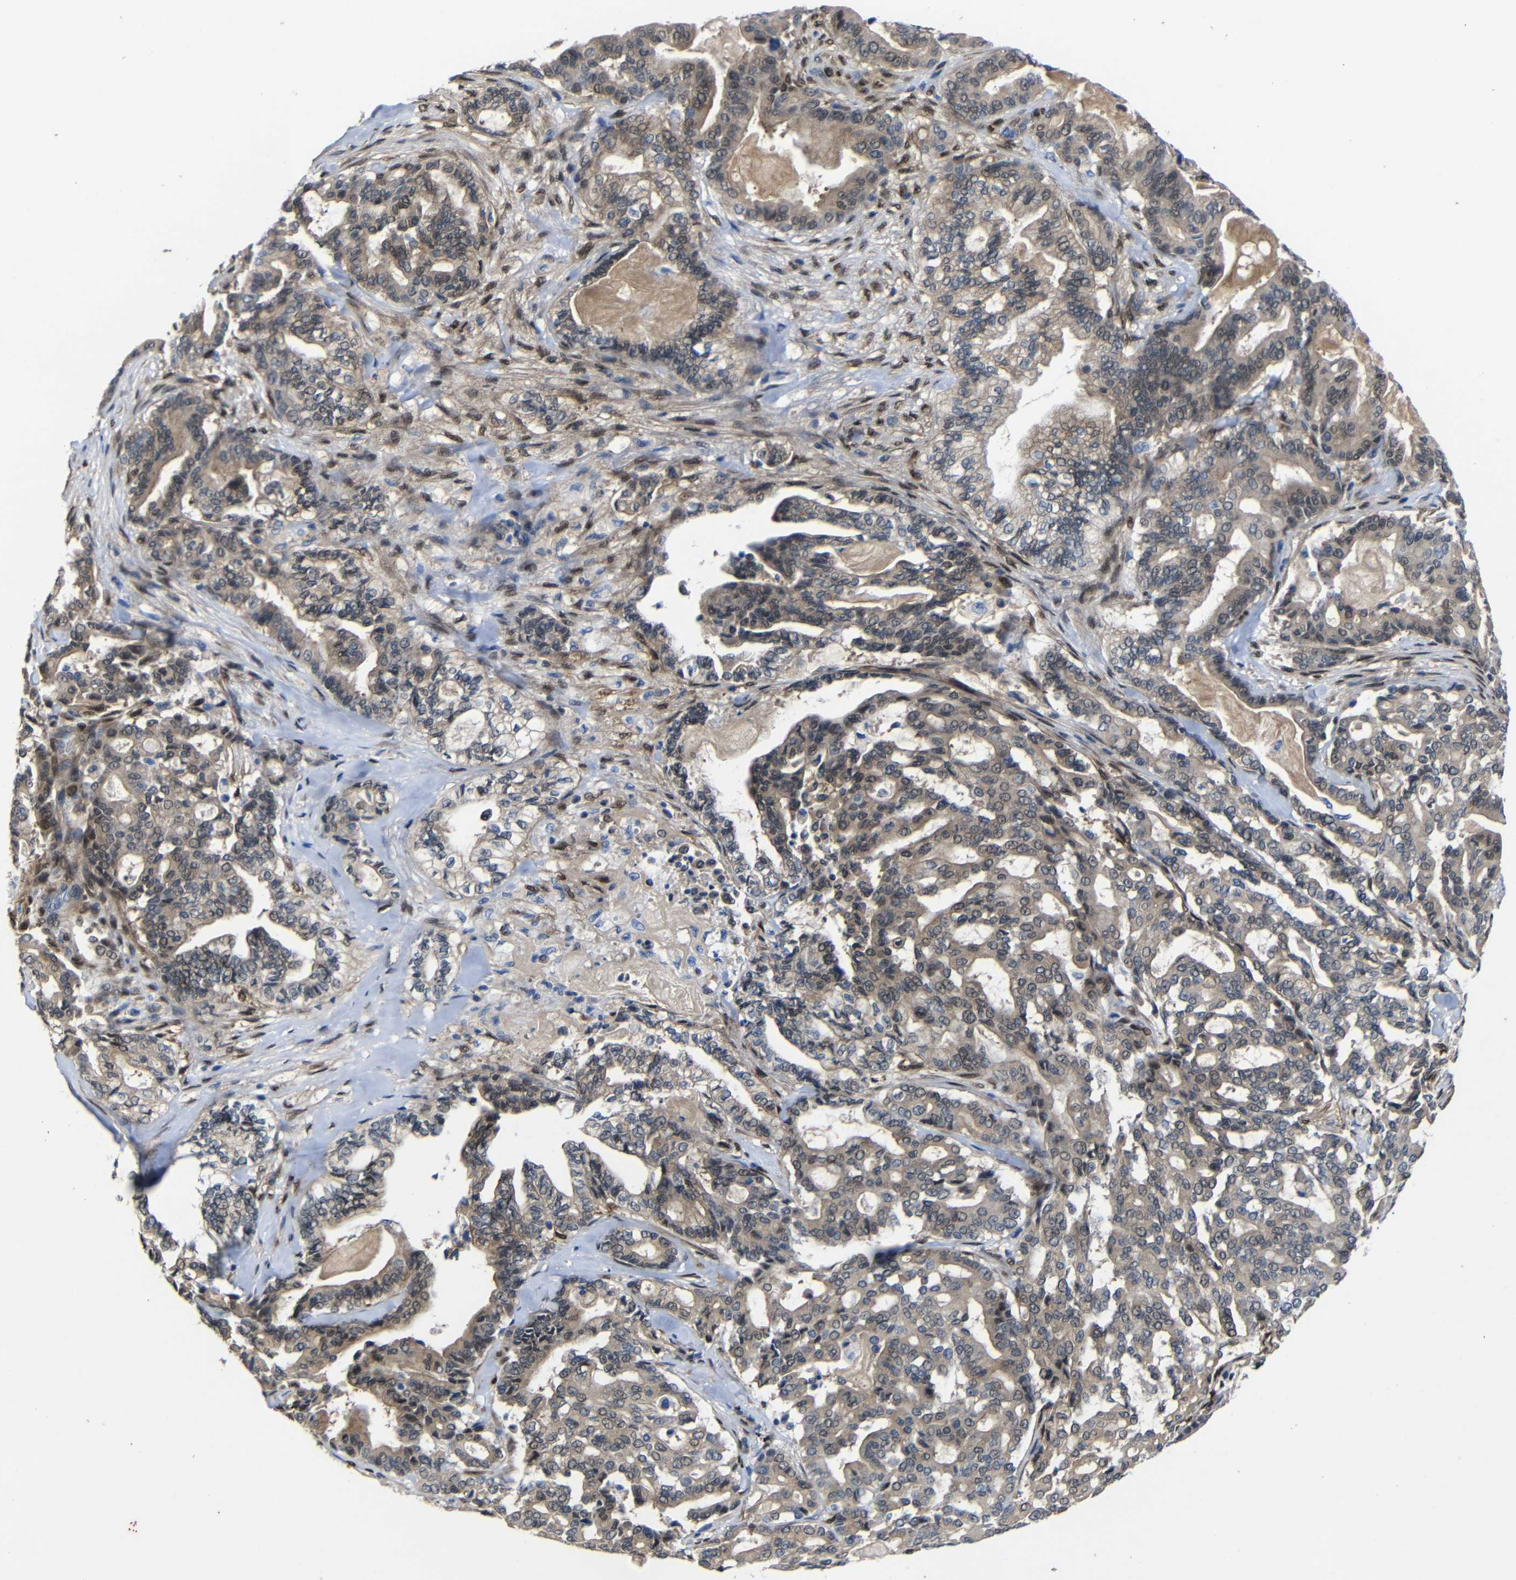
{"staining": {"intensity": "weak", "quantity": ">75%", "location": "cytoplasmic/membranous,nuclear"}, "tissue": "pancreatic cancer", "cell_type": "Tumor cells", "image_type": "cancer", "snomed": [{"axis": "morphology", "description": "Adenocarcinoma, NOS"}, {"axis": "topography", "description": "Pancreas"}], "caption": "A brown stain shows weak cytoplasmic/membranous and nuclear positivity of a protein in pancreatic cancer tumor cells.", "gene": "YAP1", "patient": {"sex": "male", "age": 63}}